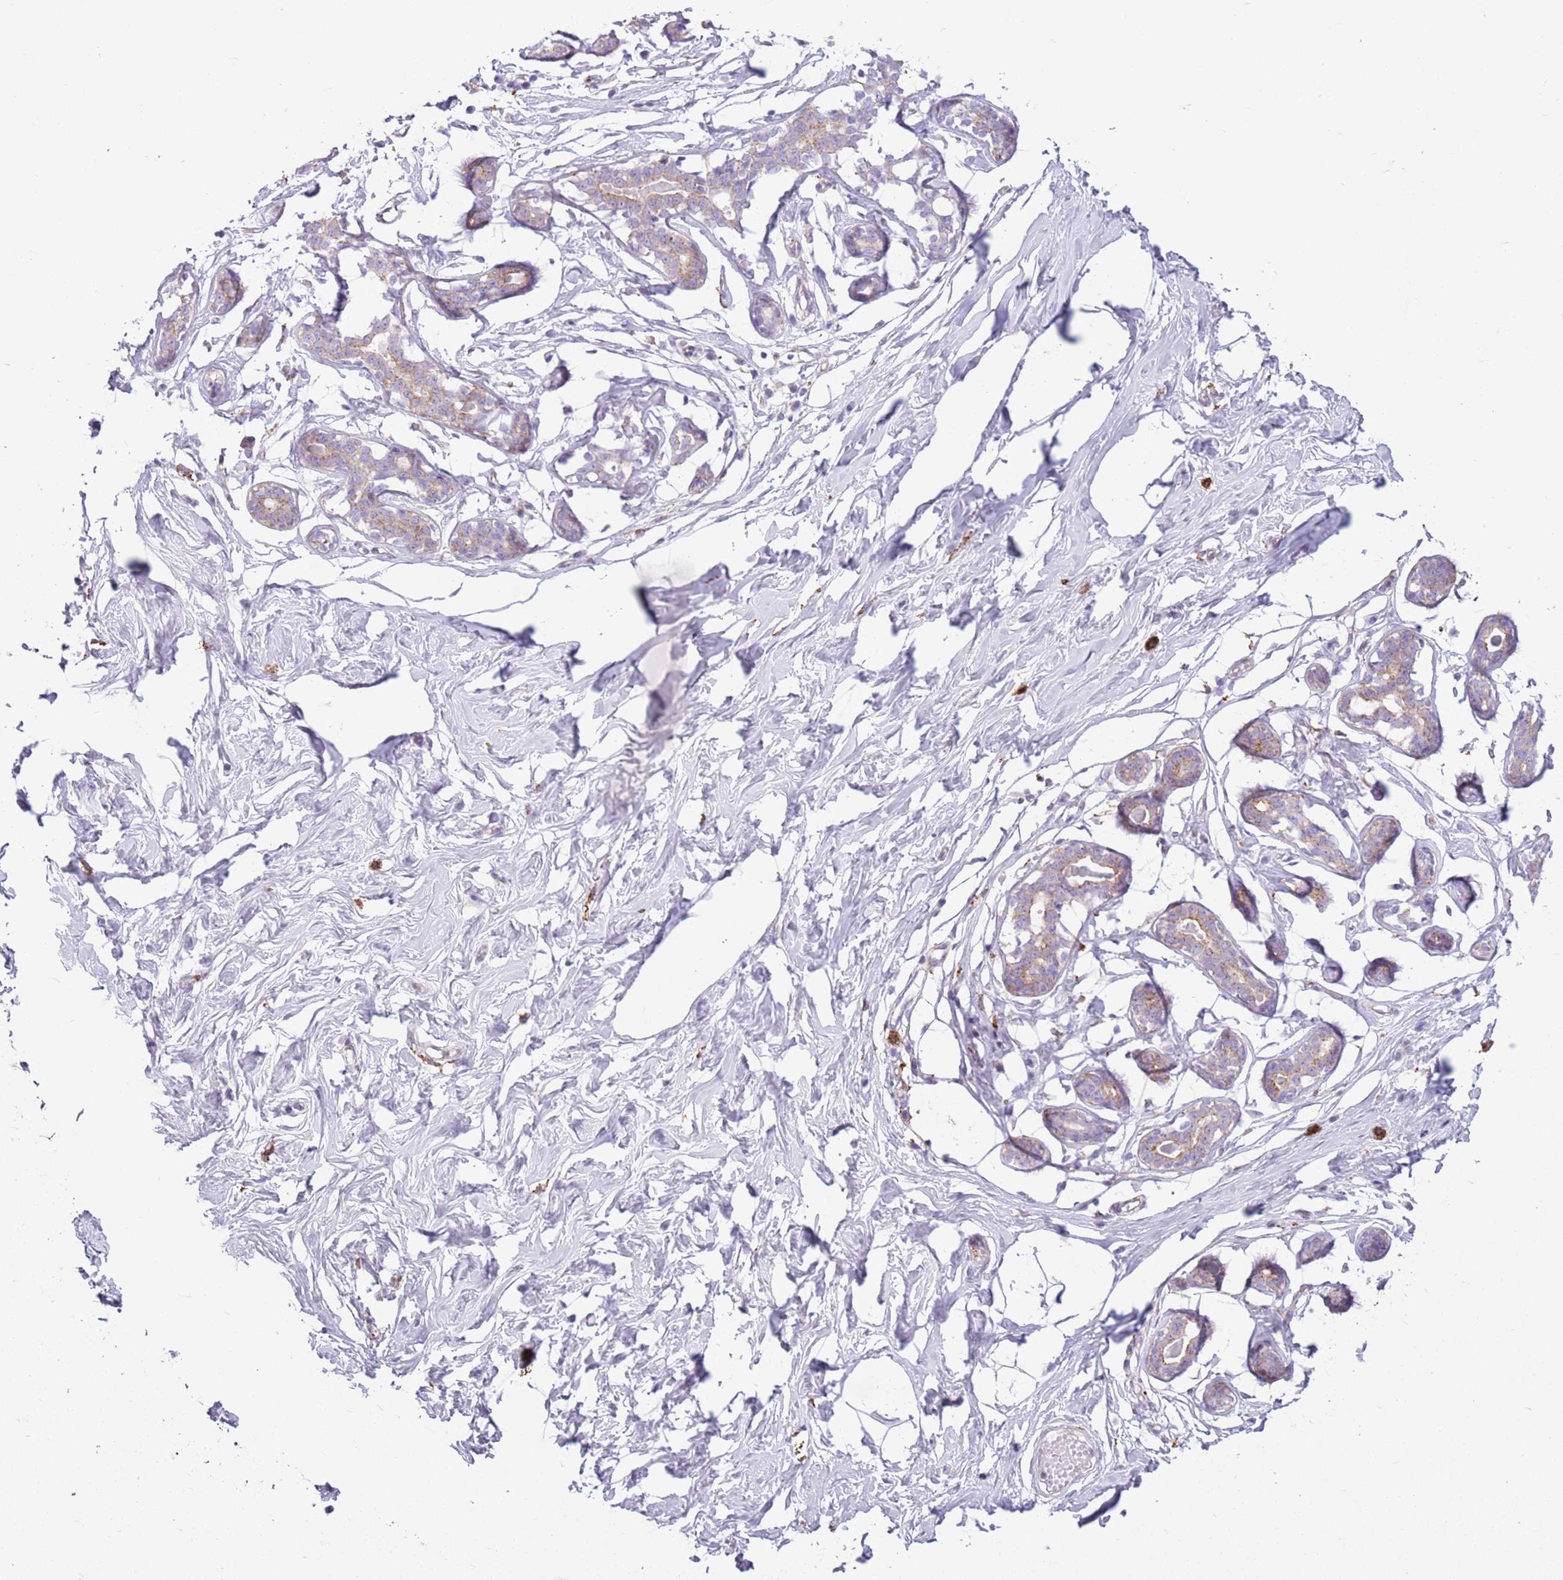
{"staining": {"intensity": "negative", "quantity": "none", "location": "none"}, "tissue": "breast", "cell_type": "Adipocytes", "image_type": "normal", "snomed": [{"axis": "morphology", "description": "Normal tissue, NOS"}, {"axis": "morphology", "description": "Adenoma, NOS"}, {"axis": "topography", "description": "Breast"}], "caption": "Adipocytes are negative for brown protein staining in benign breast. The staining is performed using DAB (3,3'-diaminobenzidine) brown chromogen with nuclei counter-stained in using hematoxylin.", "gene": "SNX6", "patient": {"sex": "female", "age": 23}}